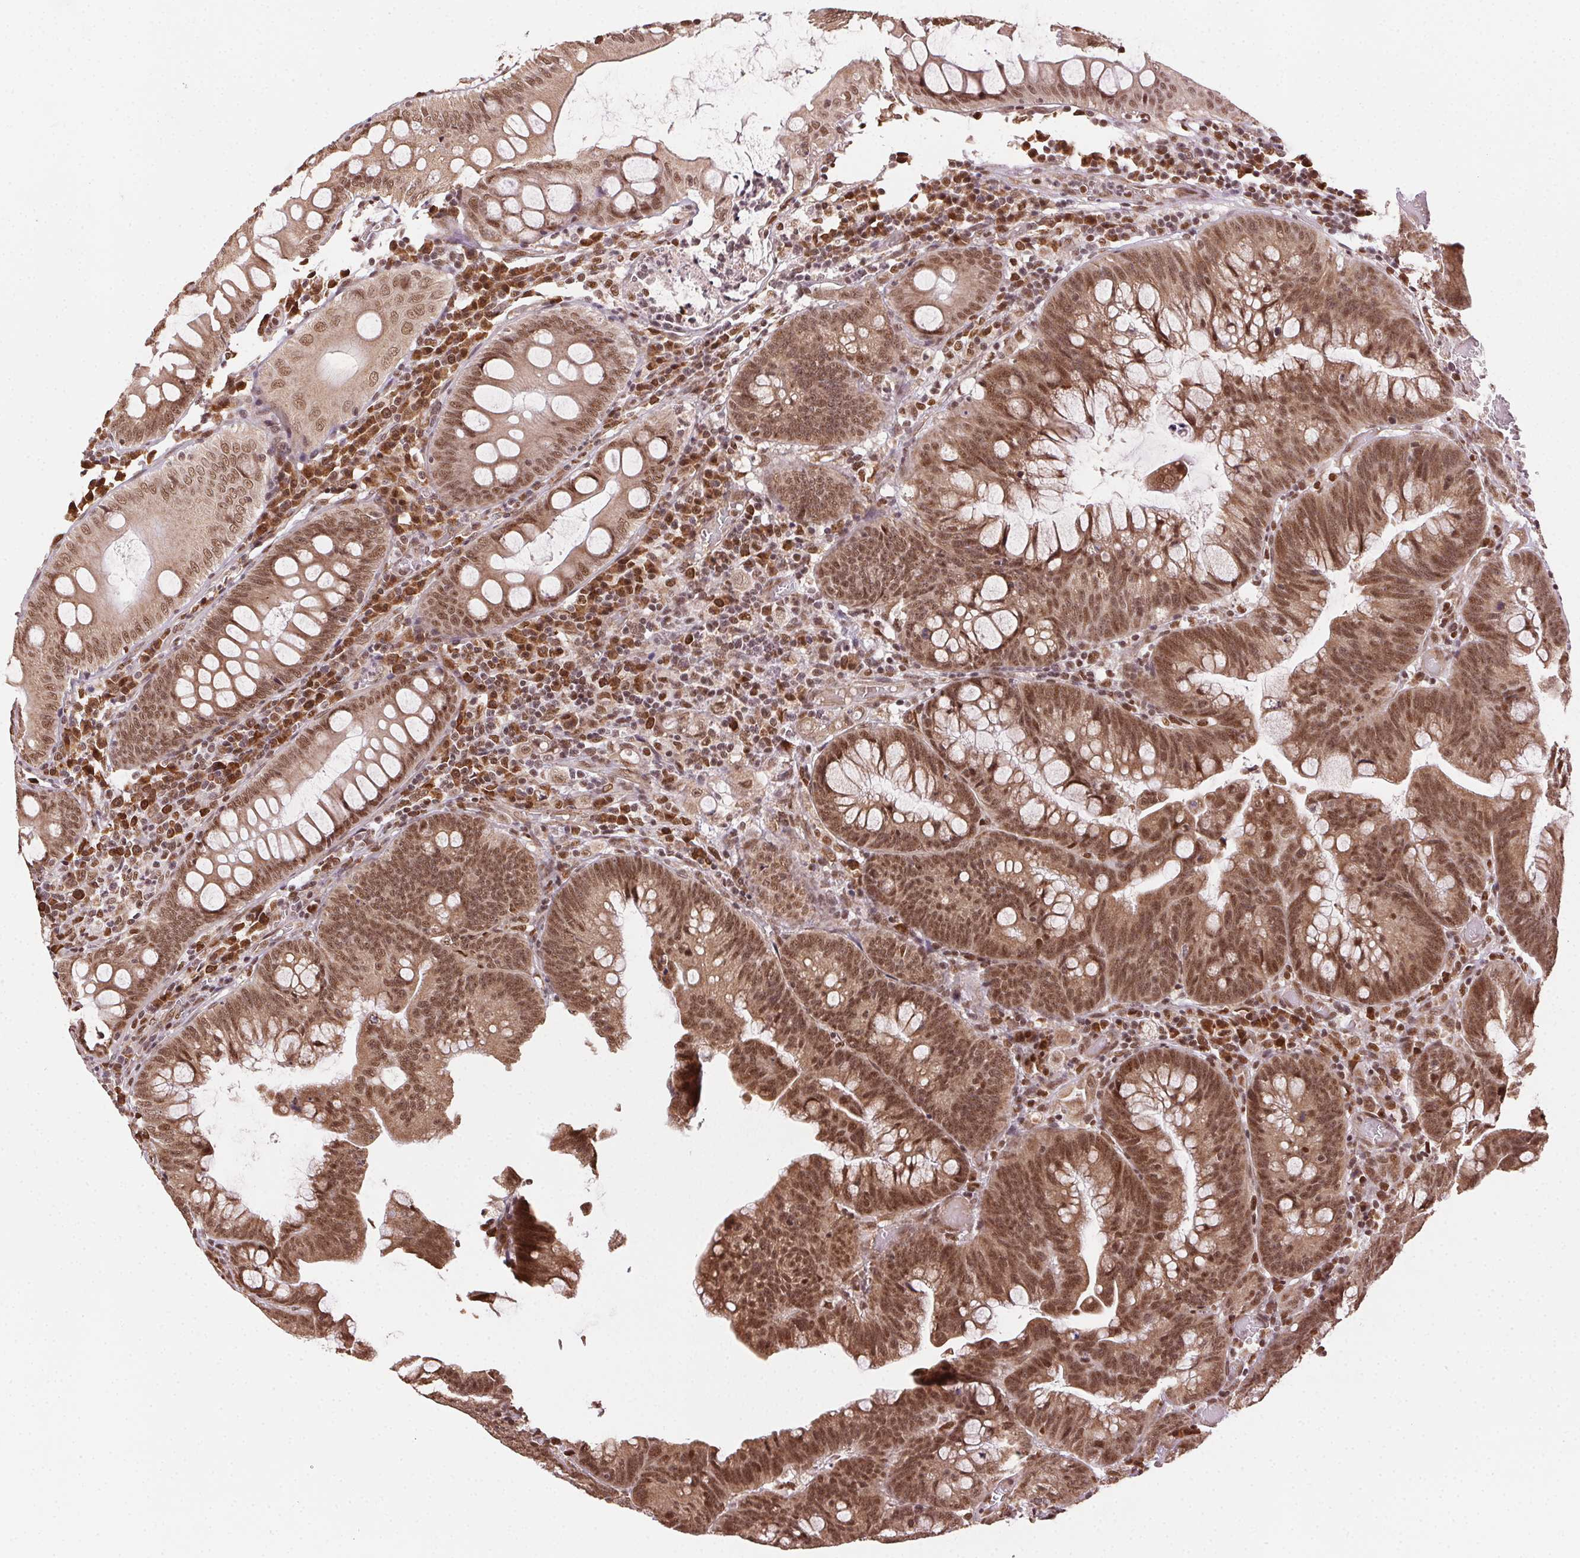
{"staining": {"intensity": "moderate", "quantity": ">75%", "location": "cytoplasmic/membranous,nuclear"}, "tissue": "colorectal cancer", "cell_type": "Tumor cells", "image_type": "cancer", "snomed": [{"axis": "morphology", "description": "Adenocarcinoma, NOS"}, {"axis": "topography", "description": "Colon"}], "caption": "High-magnification brightfield microscopy of colorectal cancer (adenocarcinoma) stained with DAB (3,3'-diaminobenzidine) (brown) and counterstained with hematoxylin (blue). tumor cells exhibit moderate cytoplasmic/membranous and nuclear staining is appreciated in about>75% of cells.", "gene": "TREML4", "patient": {"sex": "male", "age": 62}}